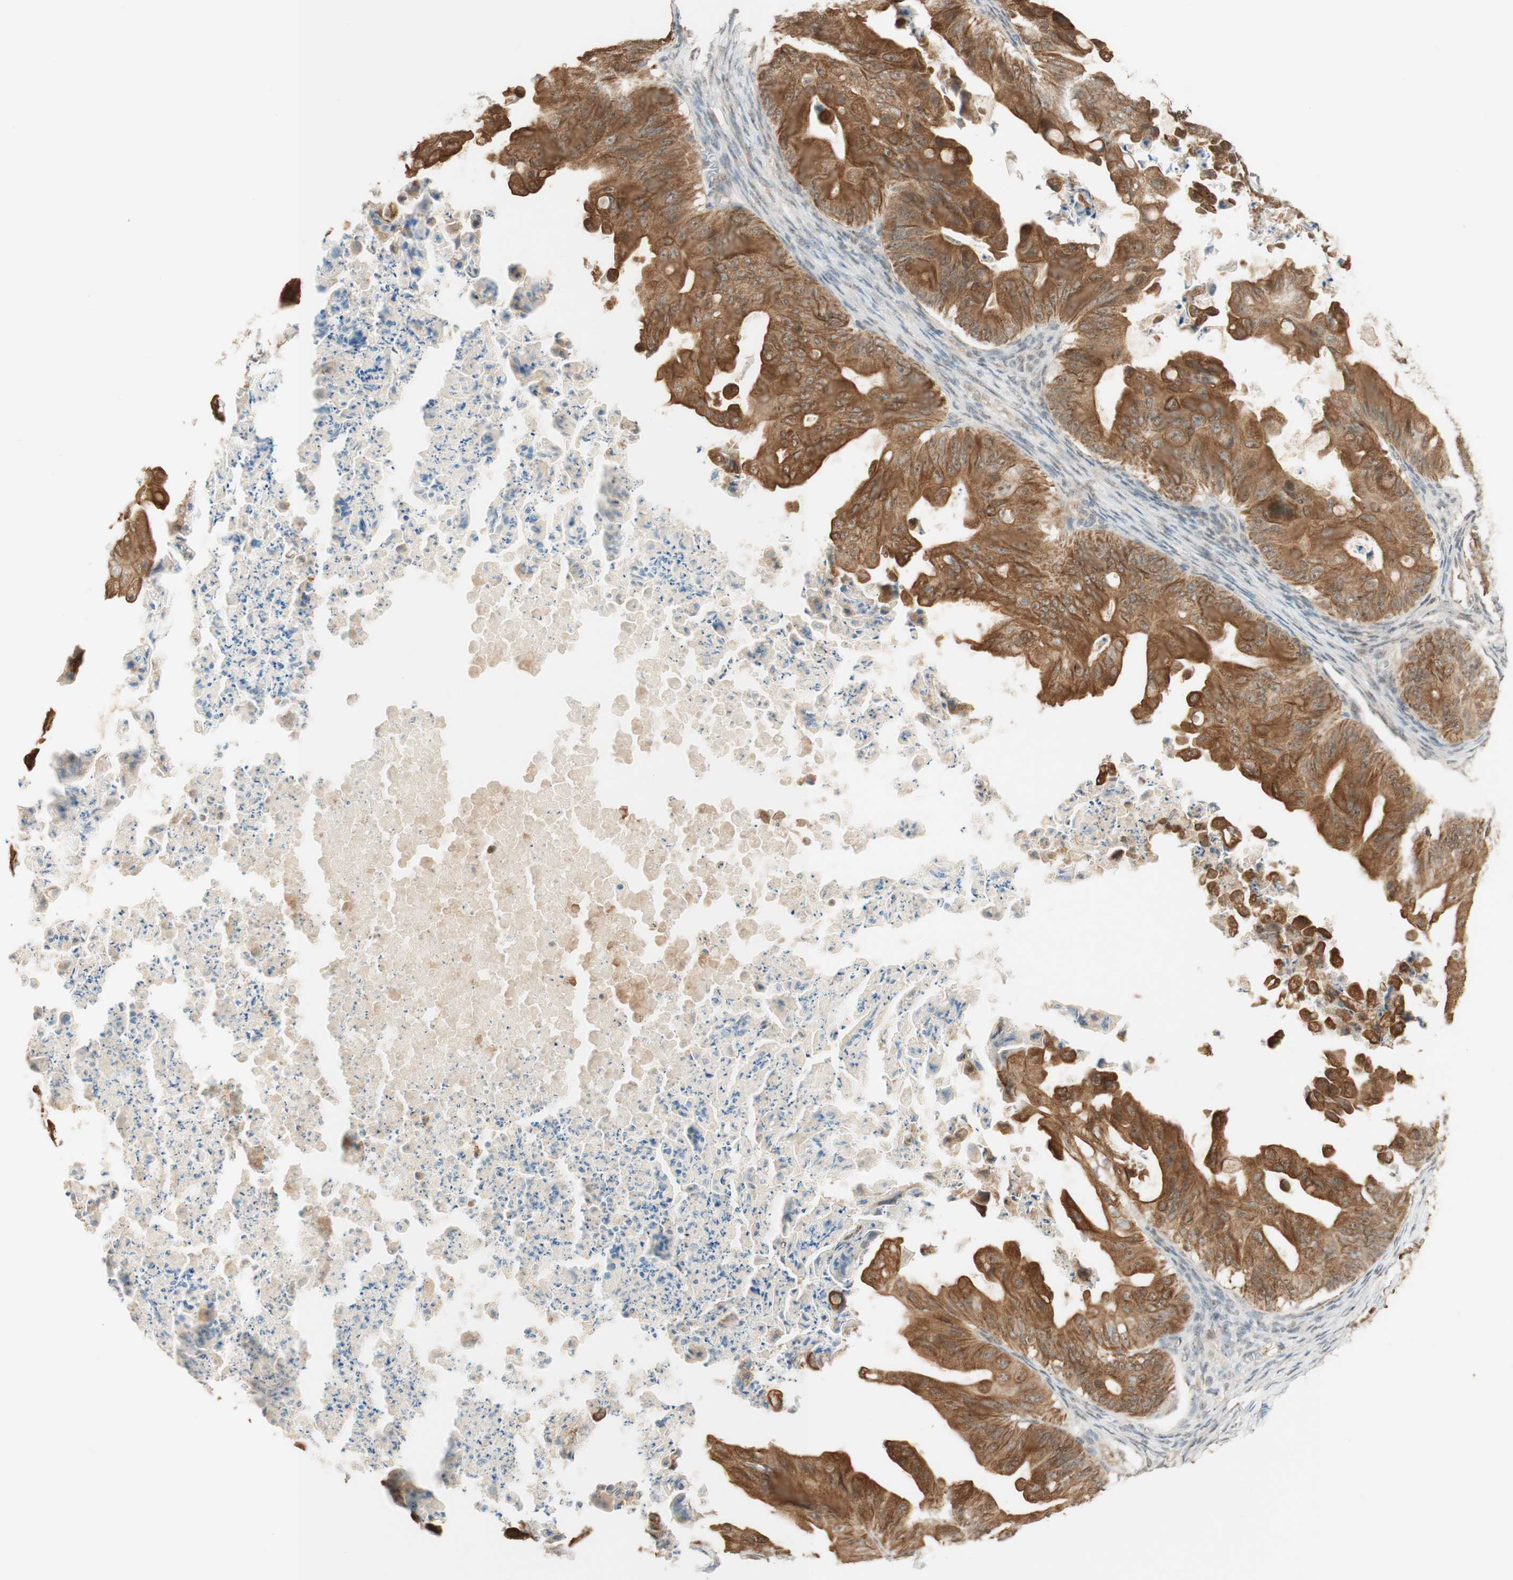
{"staining": {"intensity": "moderate", "quantity": ">75%", "location": "cytoplasmic/membranous"}, "tissue": "ovarian cancer", "cell_type": "Tumor cells", "image_type": "cancer", "snomed": [{"axis": "morphology", "description": "Cystadenocarcinoma, mucinous, NOS"}, {"axis": "topography", "description": "Ovary"}], "caption": "Immunohistochemistry (IHC) photomicrograph of ovarian cancer (mucinous cystadenocarcinoma) stained for a protein (brown), which demonstrates medium levels of moderate cytoplasmic/membranous positivity in approximately >75% of tumor cells.", "gene": "SPINT2", "patient": {"sex": "female", "age": 37}}